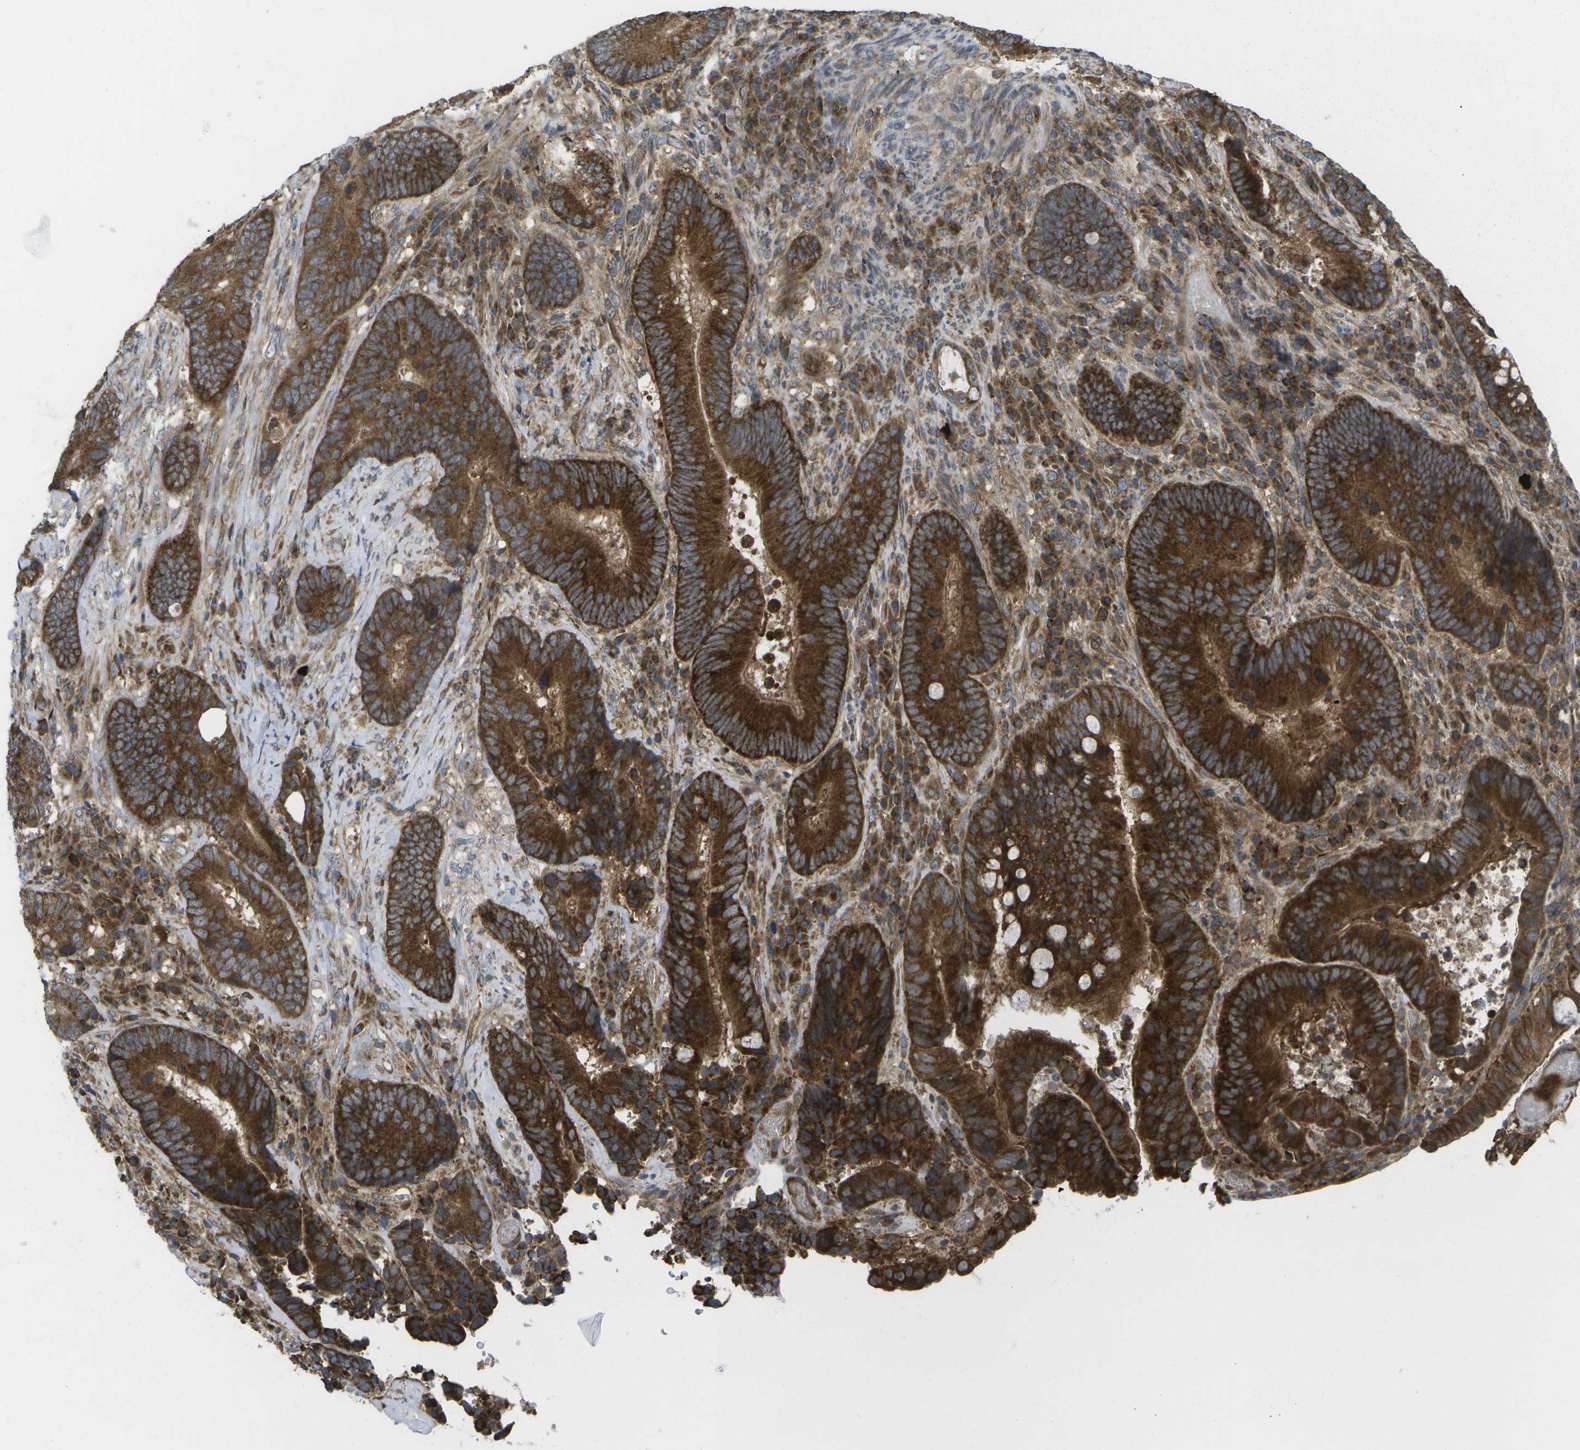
{"staining": {"intensity": "strong", "quantity": ">75%", "location": "cytoplasmic/membranous"}, "tissue": "colorectal cancer", "cell_type": "Tumor cells", "image_type": "cancer", "snomed": [{"axis": "morphology", "description": "Adenocarcinoma, NOS"}, {"axis": "topography", "description": "Rectum"}], "caption": "Immunohistochemical staining of human colorectal cancer demonstrates strong cytoplasmic/membranous protein expression in about >75% of tumor cells. (DAB (3,3'-diaminobenzidine) = brown stain, brightfield microscopy at high magnification).", "gene": "DPM3", "patient": {"sex": "male", "age": 51}}